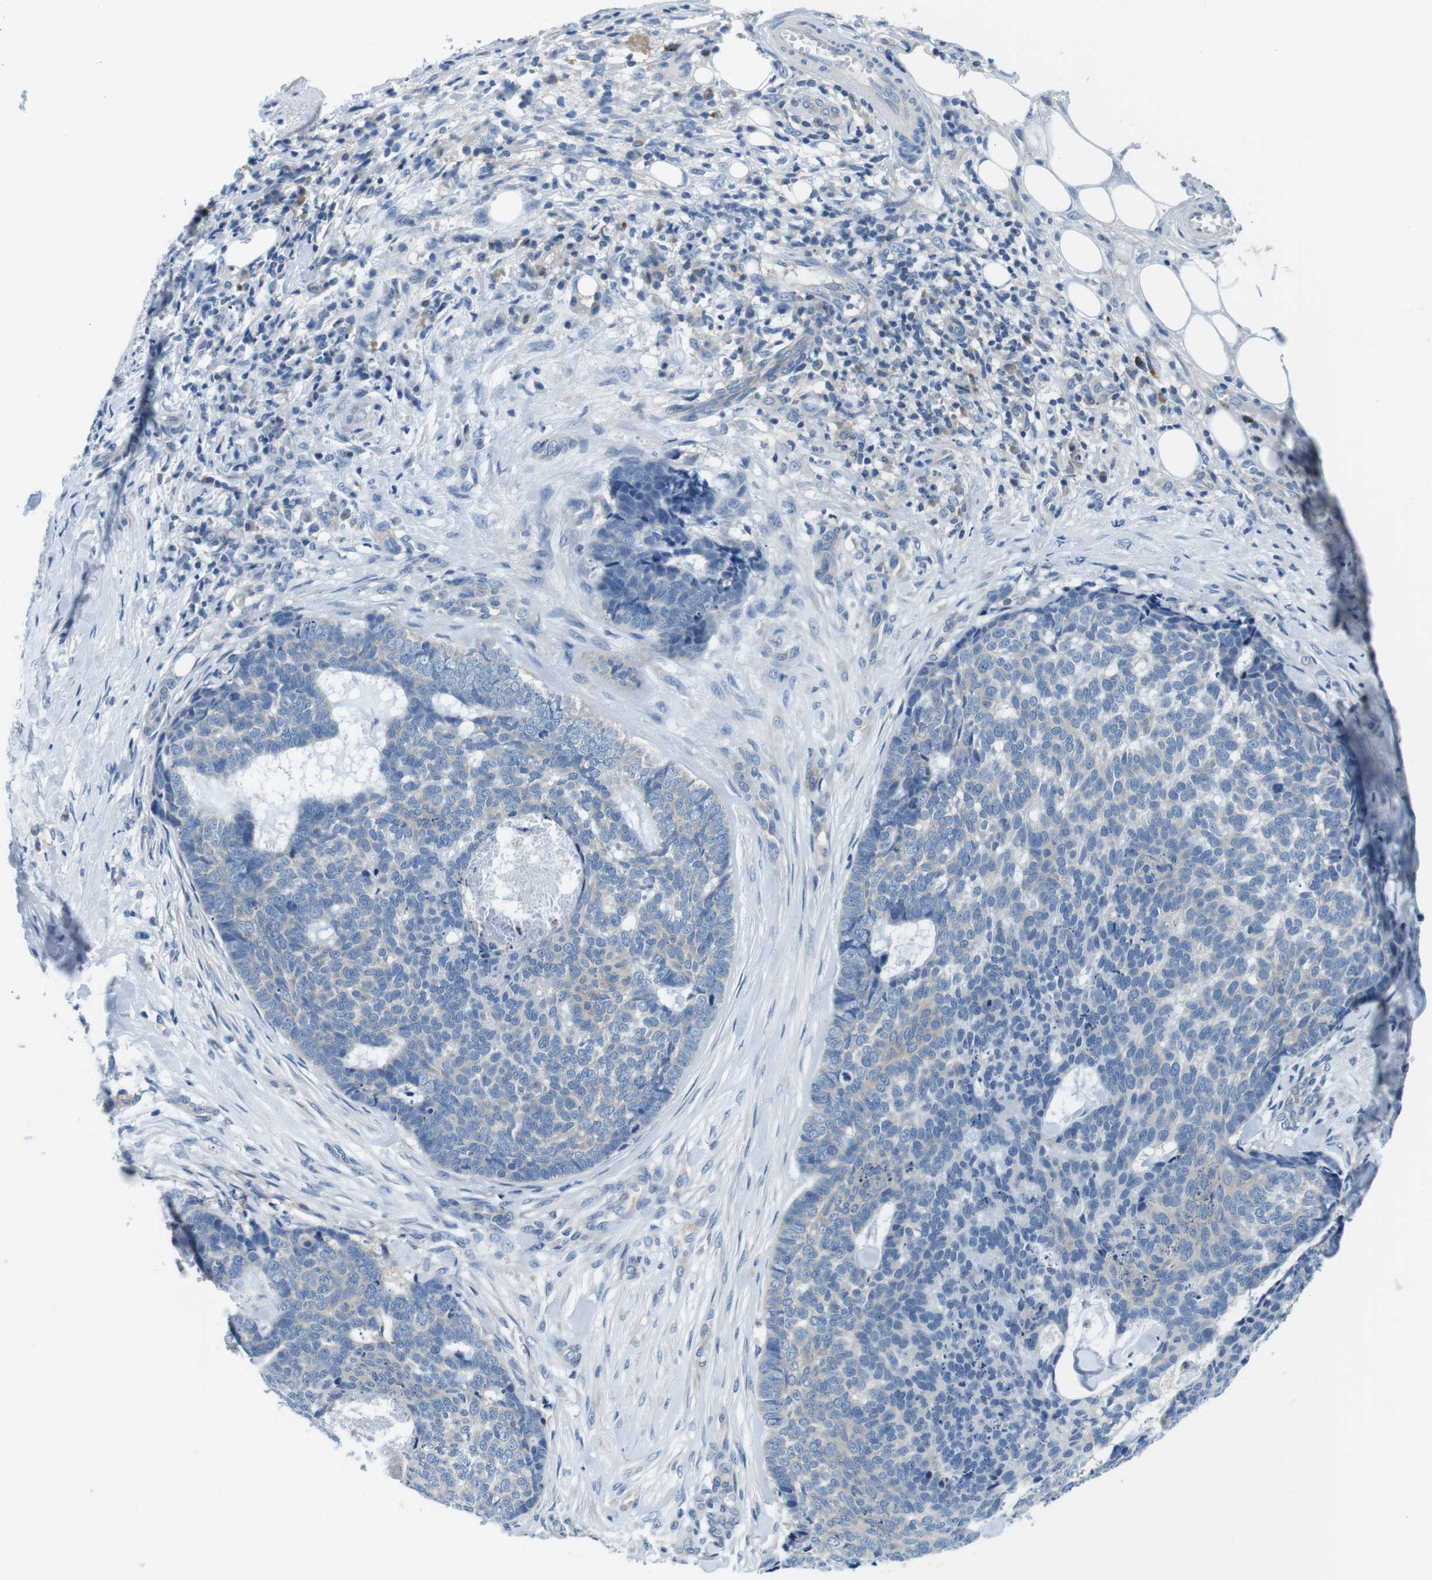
{"staining": {"intensity": "negative", "quantity": "none", "location": "none"}, "tissue": "skin cancer", "cell_type": "Tumor cells", "image_type": "cancer", "snomed": [{"axis": "morphology", "description": "Basal cell carcinoma"}, {"axis": "topography", "description": "Skin"}], "caption": "Tumor cells are negative for brown protein staining in skin cancer (basal cell carcinoma).", "gene": "DENND4C", "patient": {"sex": "male", "age": 84}}